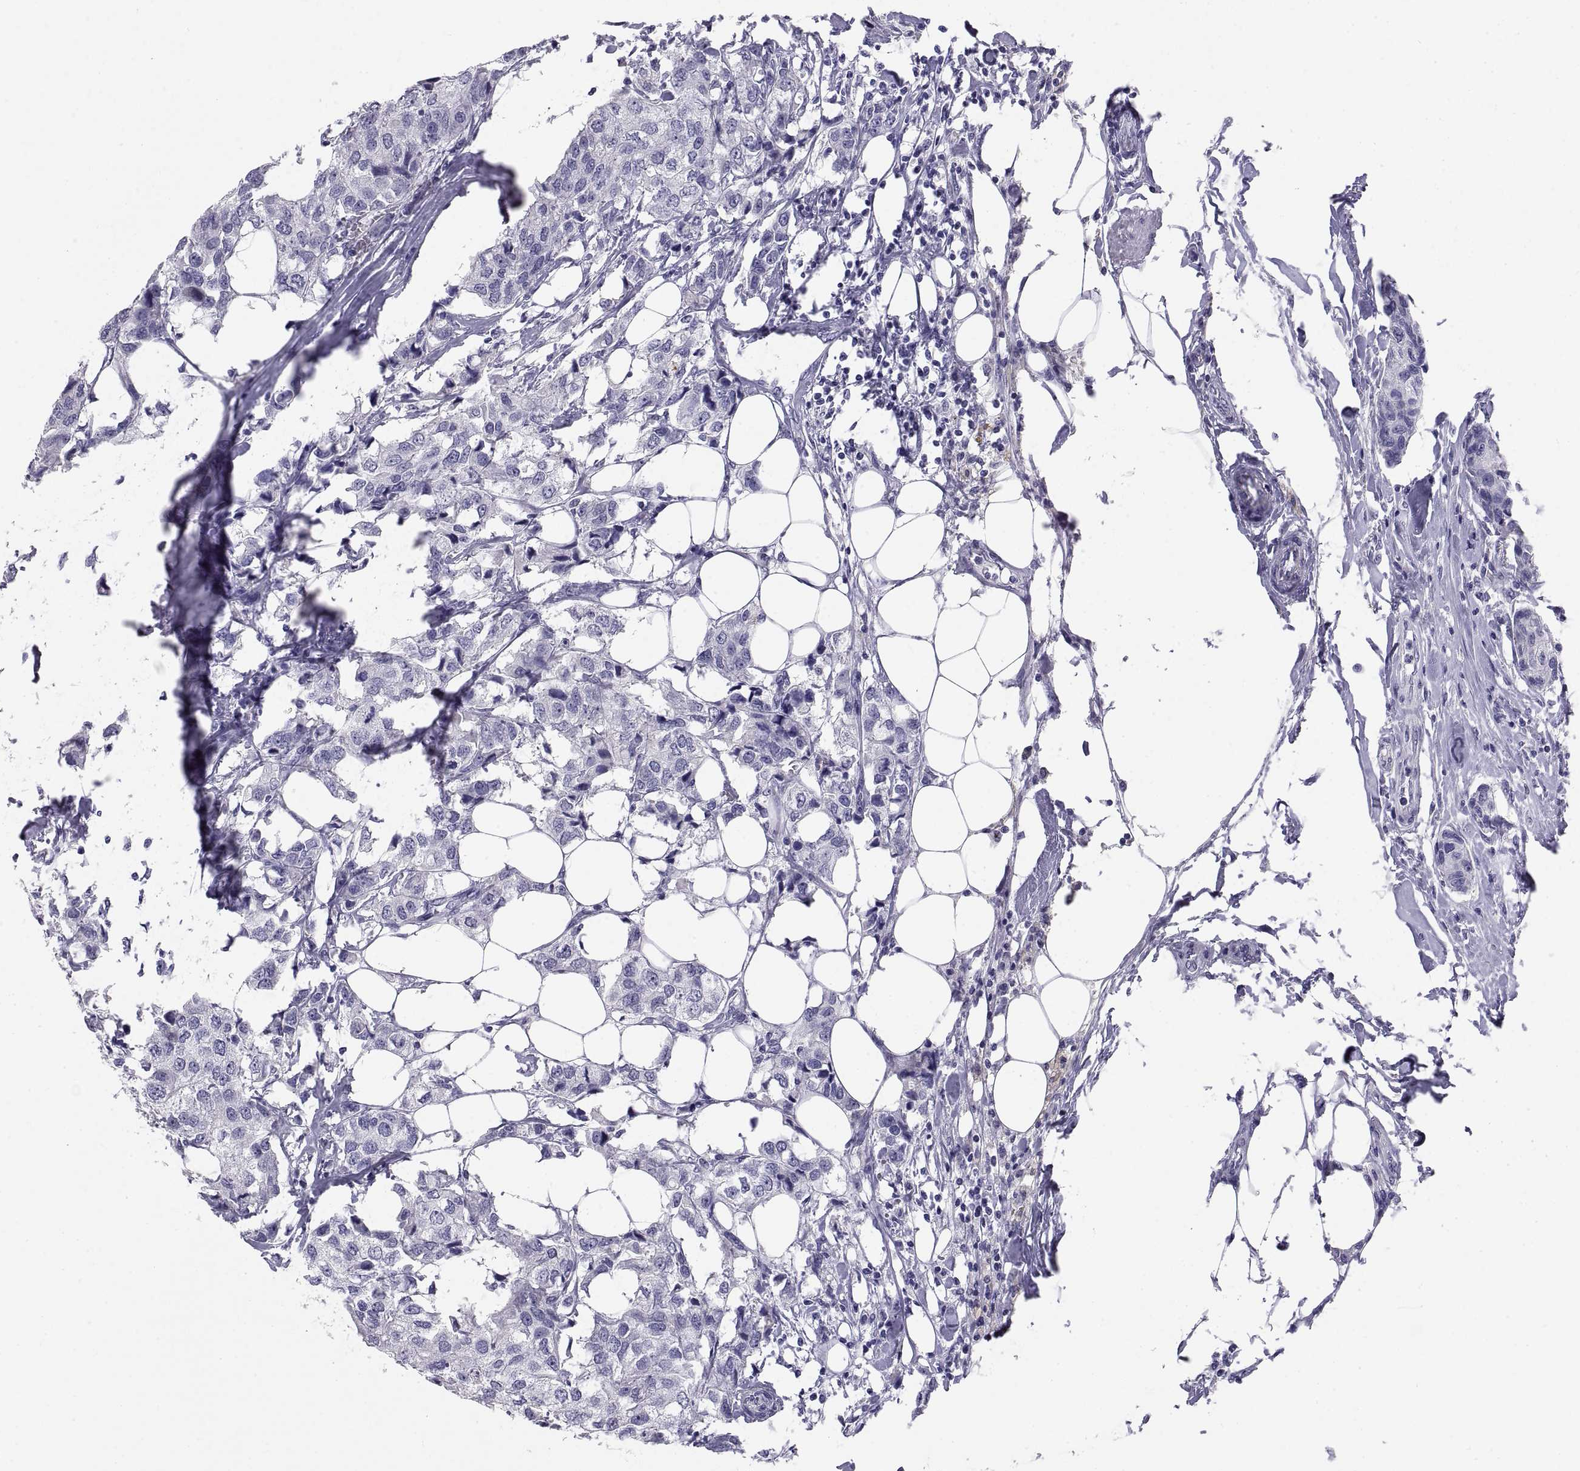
{"staining": {"intensity": "negative", "quantity": "none", "location": "none"}, "tissue": "breast cancer", "cell_type": "Tumor cells", "image_type": "cancer", "snomed": [{"axis": "morphology", "description": "Duct carcinoma"}, {"axis": "topography", "description": "Breast"}], "caption": "Immunohistochemical staining of breast infiltrating ductal carcinoma shows no significant expression in tumor cells.", "gene": "TEX13A", "patient": {"sex": "female", "age": 80}}